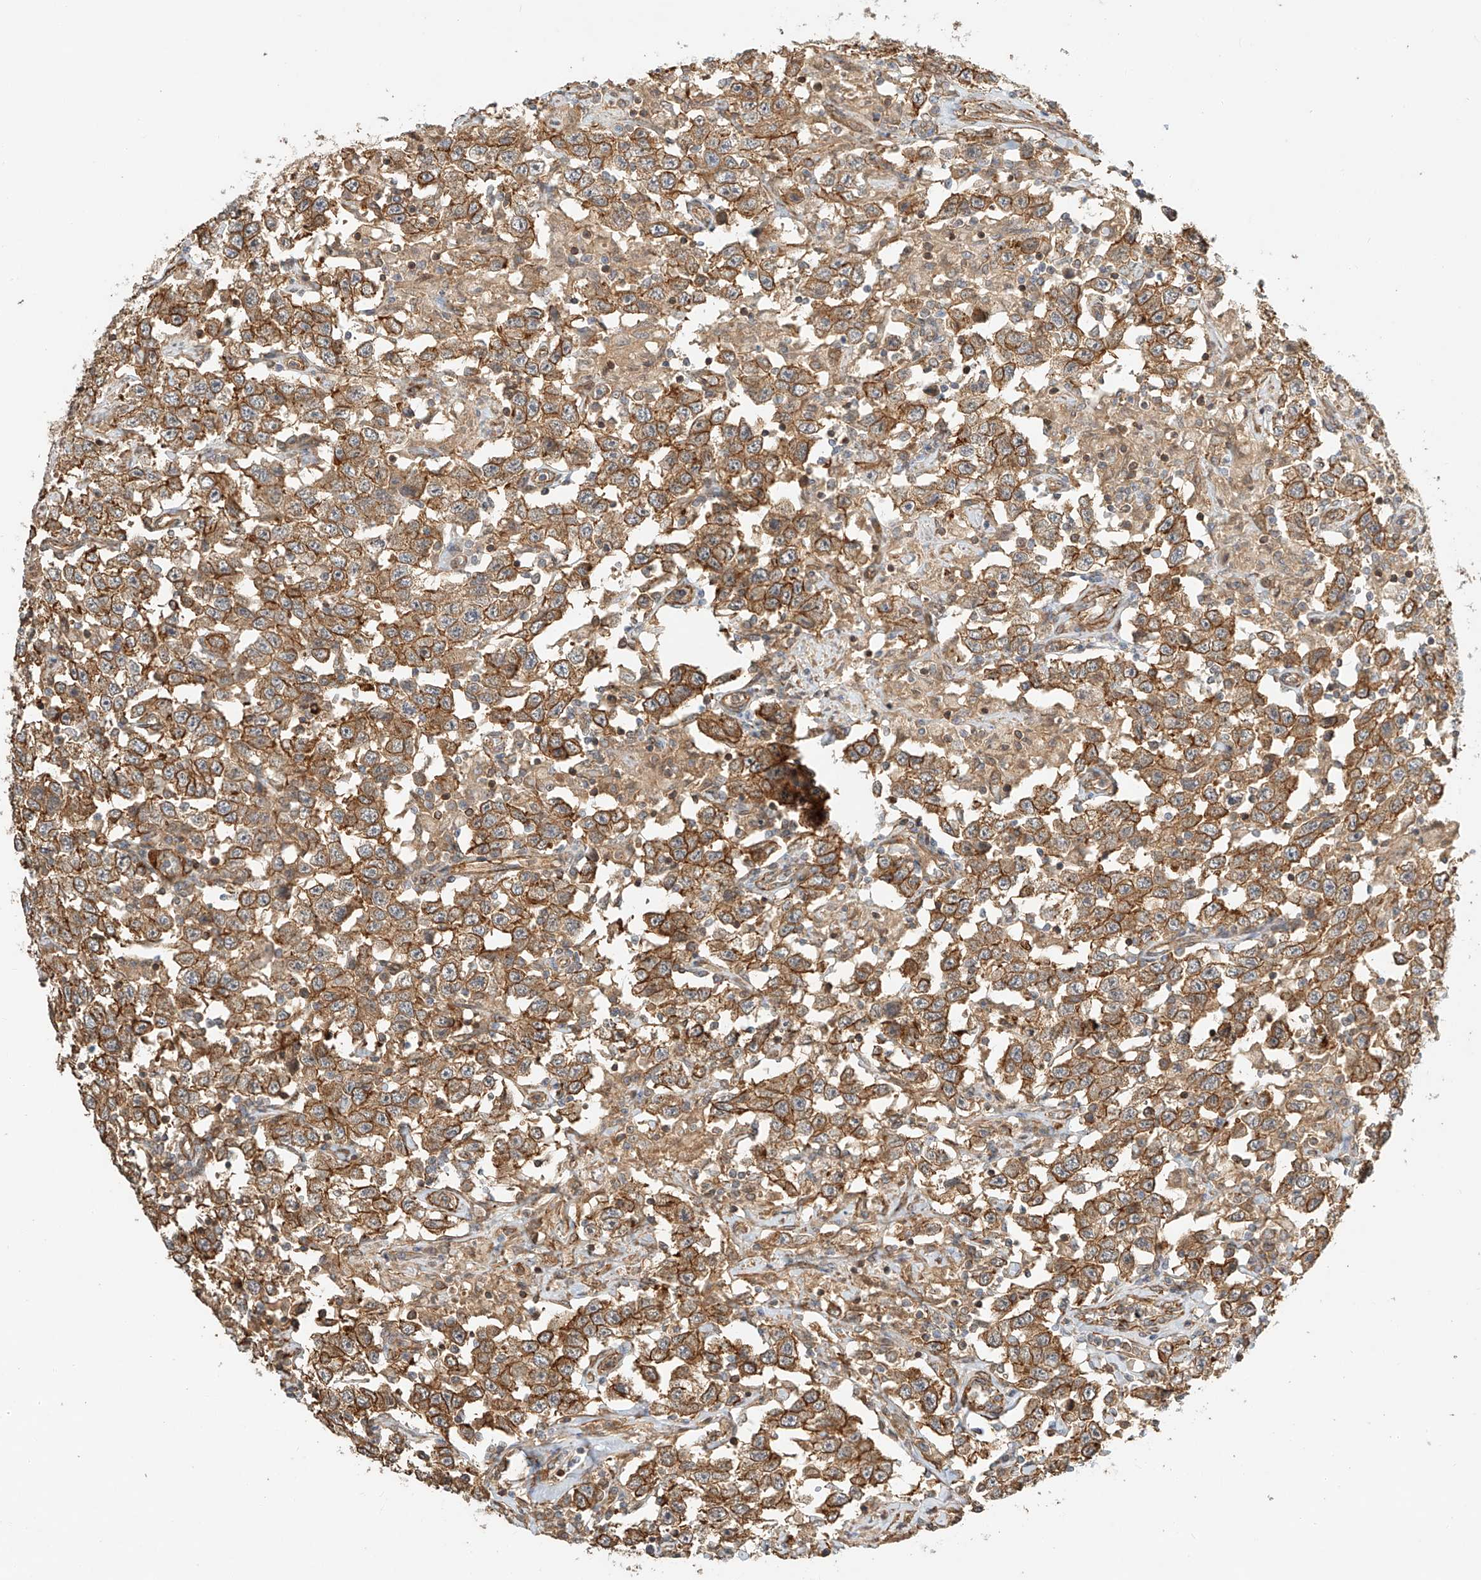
{"staining": {"intensity": "moderate", "quantity": ">75%", "location": "cytoplasmic/membranous"}, "tissue": "testis cancer", "cell_type": "Tumor cells", "image_type": "cancer", "snomed": [{"axis": "morphology", "description": "Seminoma, NOS"}, {"axis": "topography", "description": "Testis"}], "caption": "Immunohistochemical staining of testis cancer (seminoma) displays moderate cytoplasmic/membranous protein positivity in approximately >75% of tumor cells.", "gene": "CSMD3", "patient": {"sex": "male", "age": 41}}